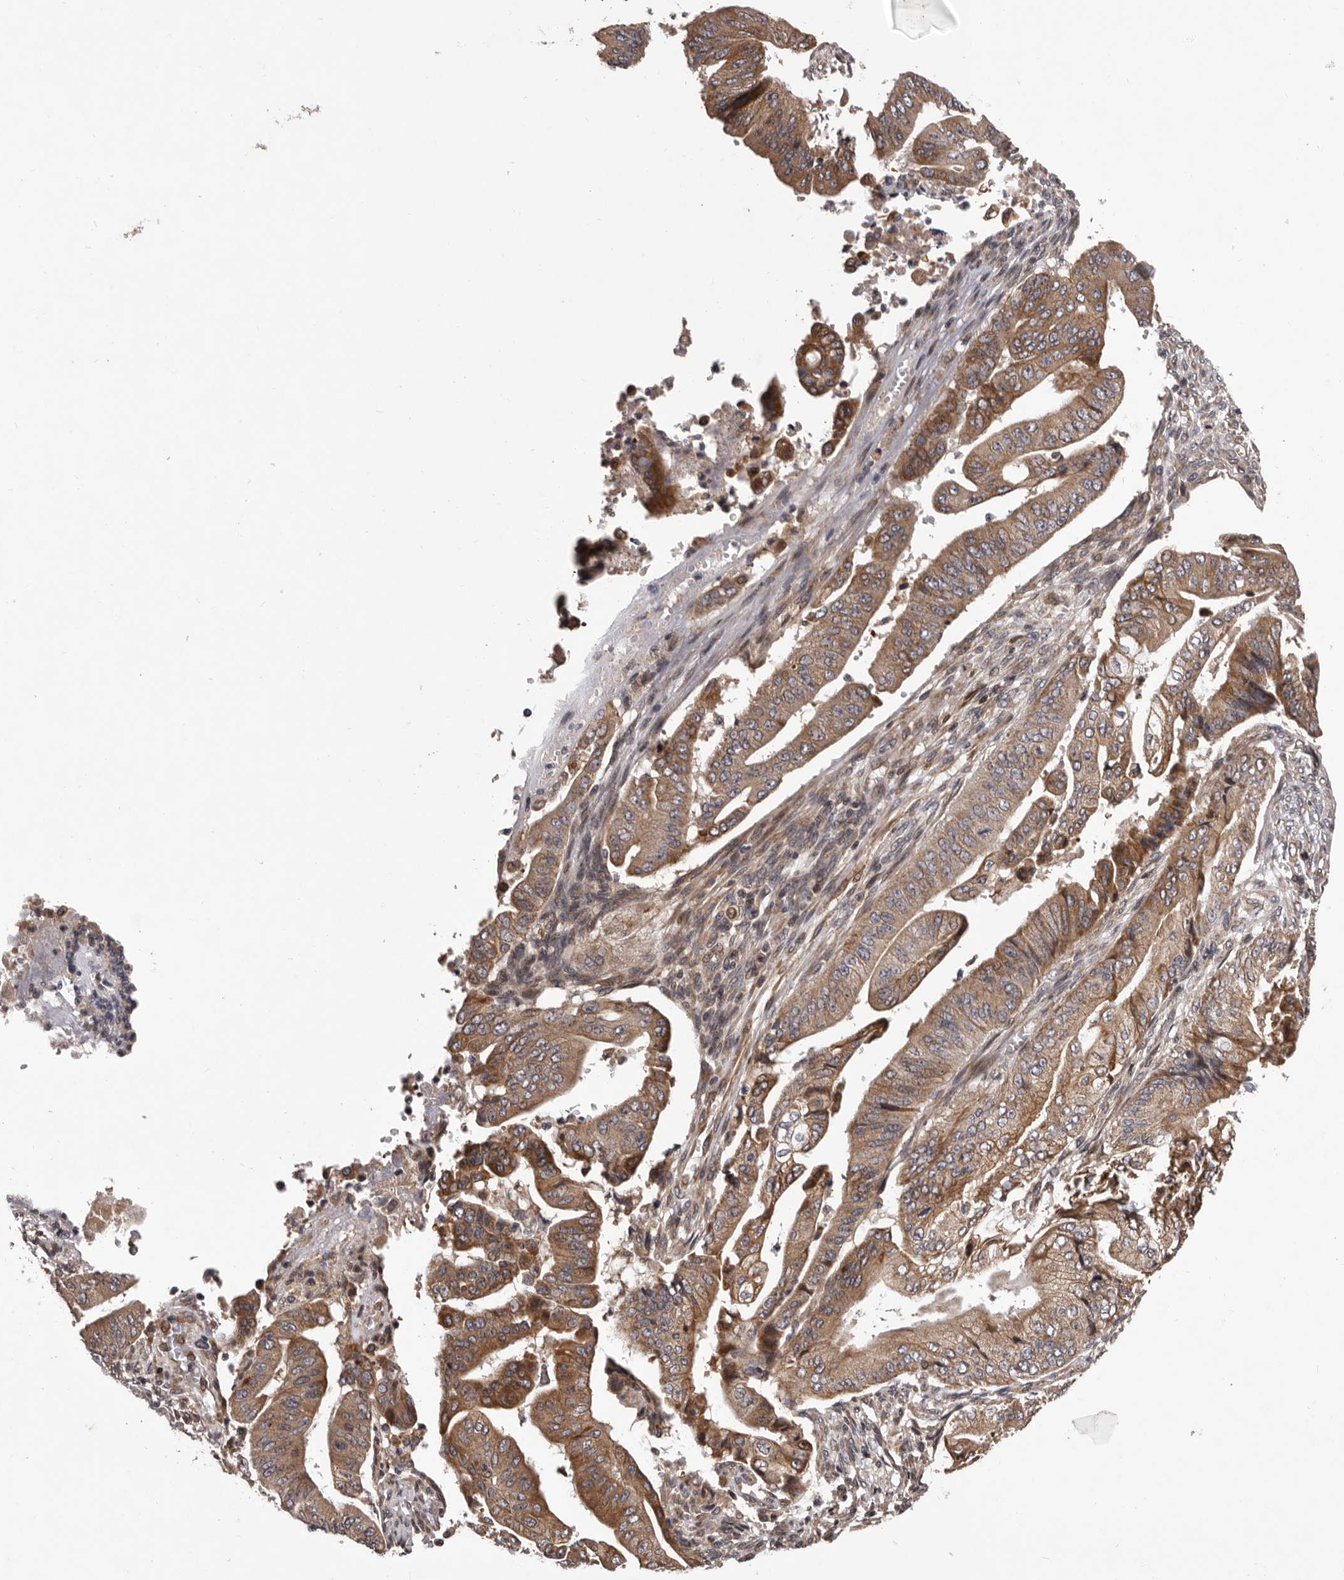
{"staining": {"intensity": "moderate", "quantity": ">75%", "location": "cytoplasmic/membranous"}, "tissue": "pancreatic cancer", "cell_type": "Tumor cells", "image_type": "cancer", "snomed": [{"axis": "morphology", "description": "Adenocarcinoma, NOS"}, {"axis": "topography", "description": "Pancreas"}], "caption": "Protein staining shows moderate cytoplasmic/membranous staining in about >75% of tumor cells in pancreatic adenocarcinoma.", "gene": "GADD45B", "patient": {"sex": "female", "age": 77}}